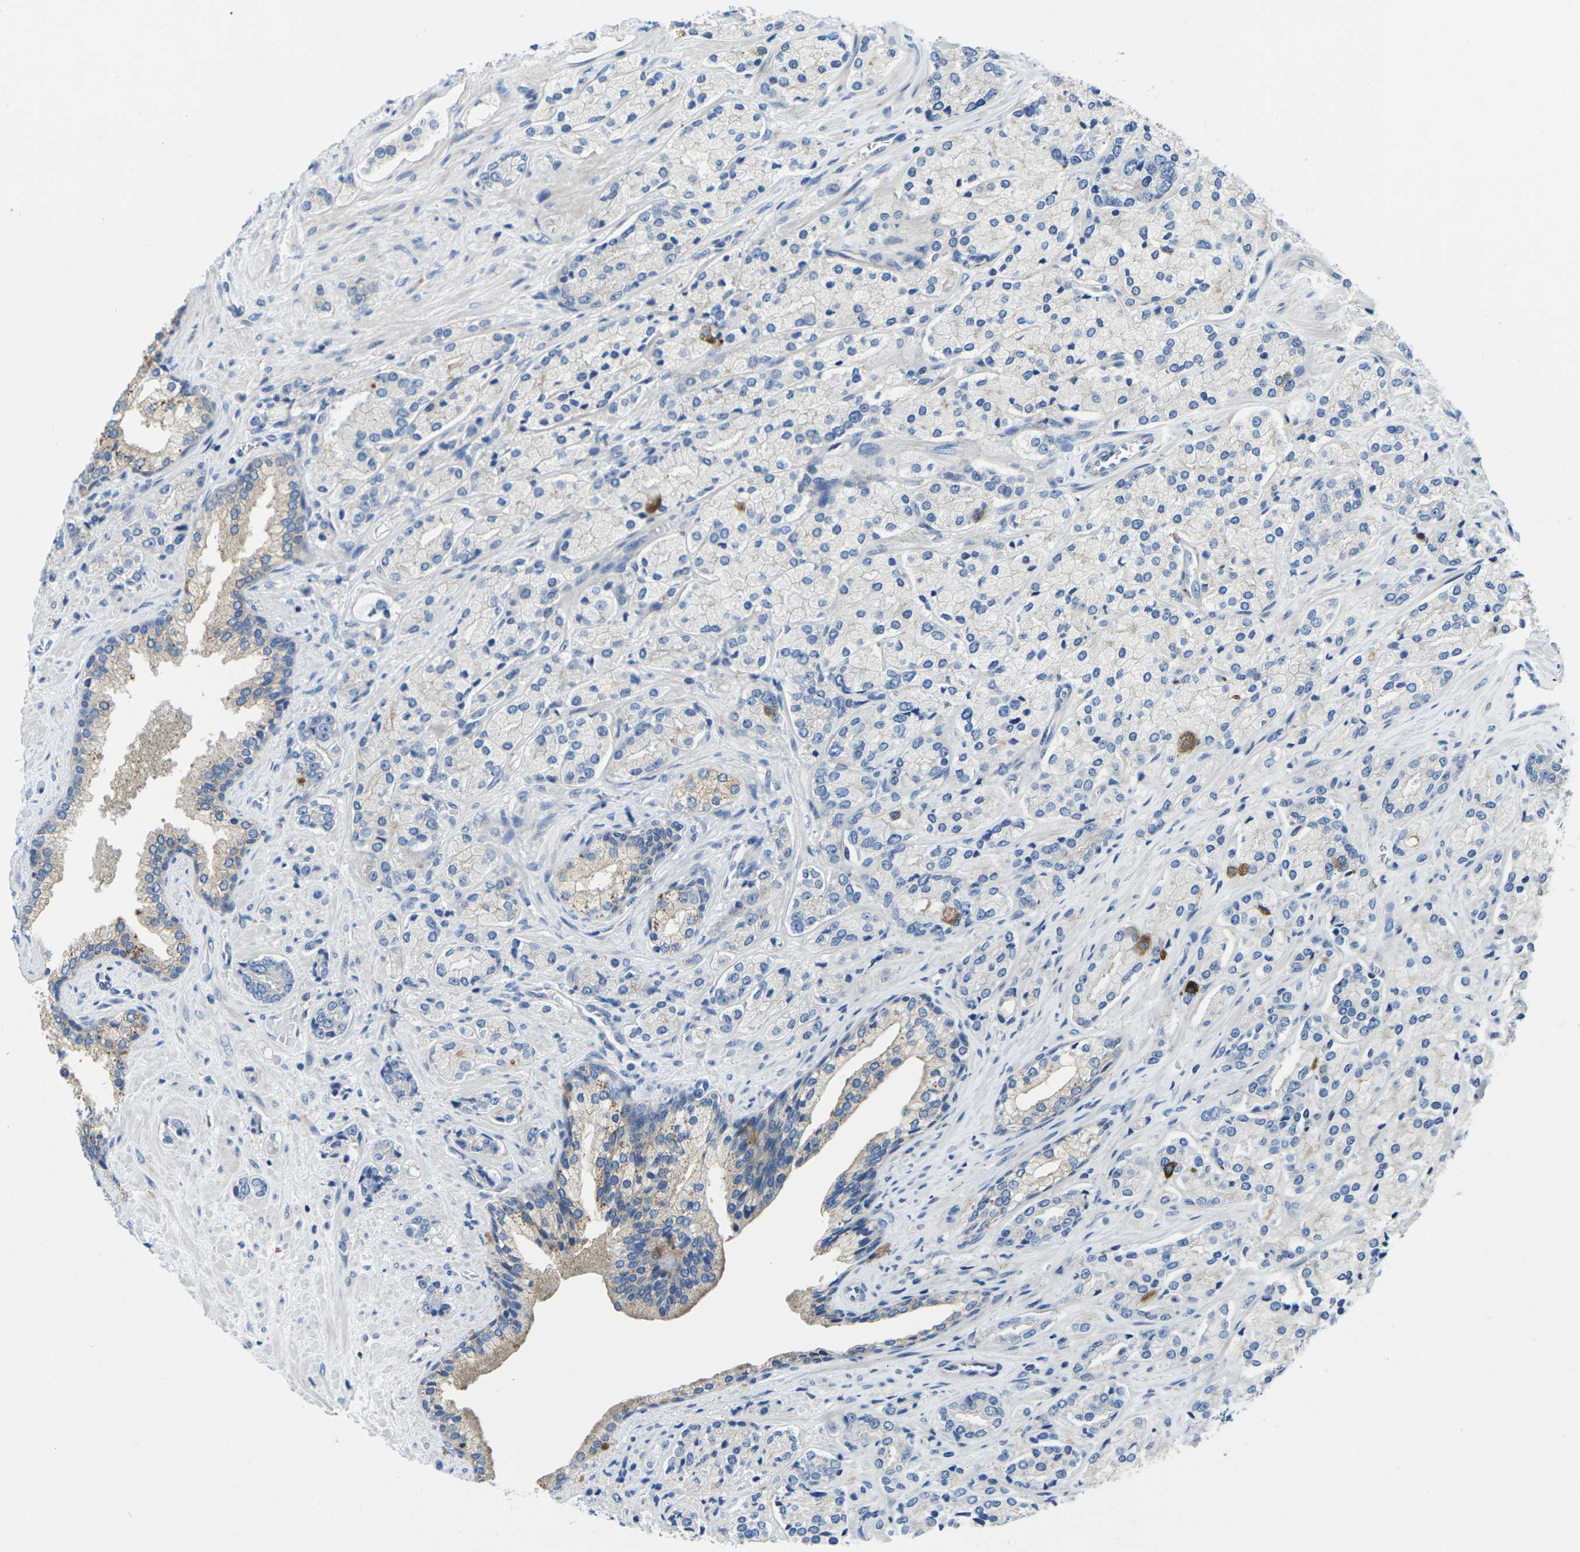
{"staining": {"intensity": "negative", "quantity": "none", "location": "none"}, "tissue": "prostate cancer", "cell_type": "Tumor cells", "image_type": "cancer", "snomed": [{"axis": "morphology", "description": "Adenocarcinoma, High grade"}, {"axis": "topography", "description": "Prostate"}], "caption": "This is a image of IHC staining of prostate cancer, which shows no positivity in tumor cells.", "gene": "SCNN1A", "patient": {"sex": "male", "age": 71}}